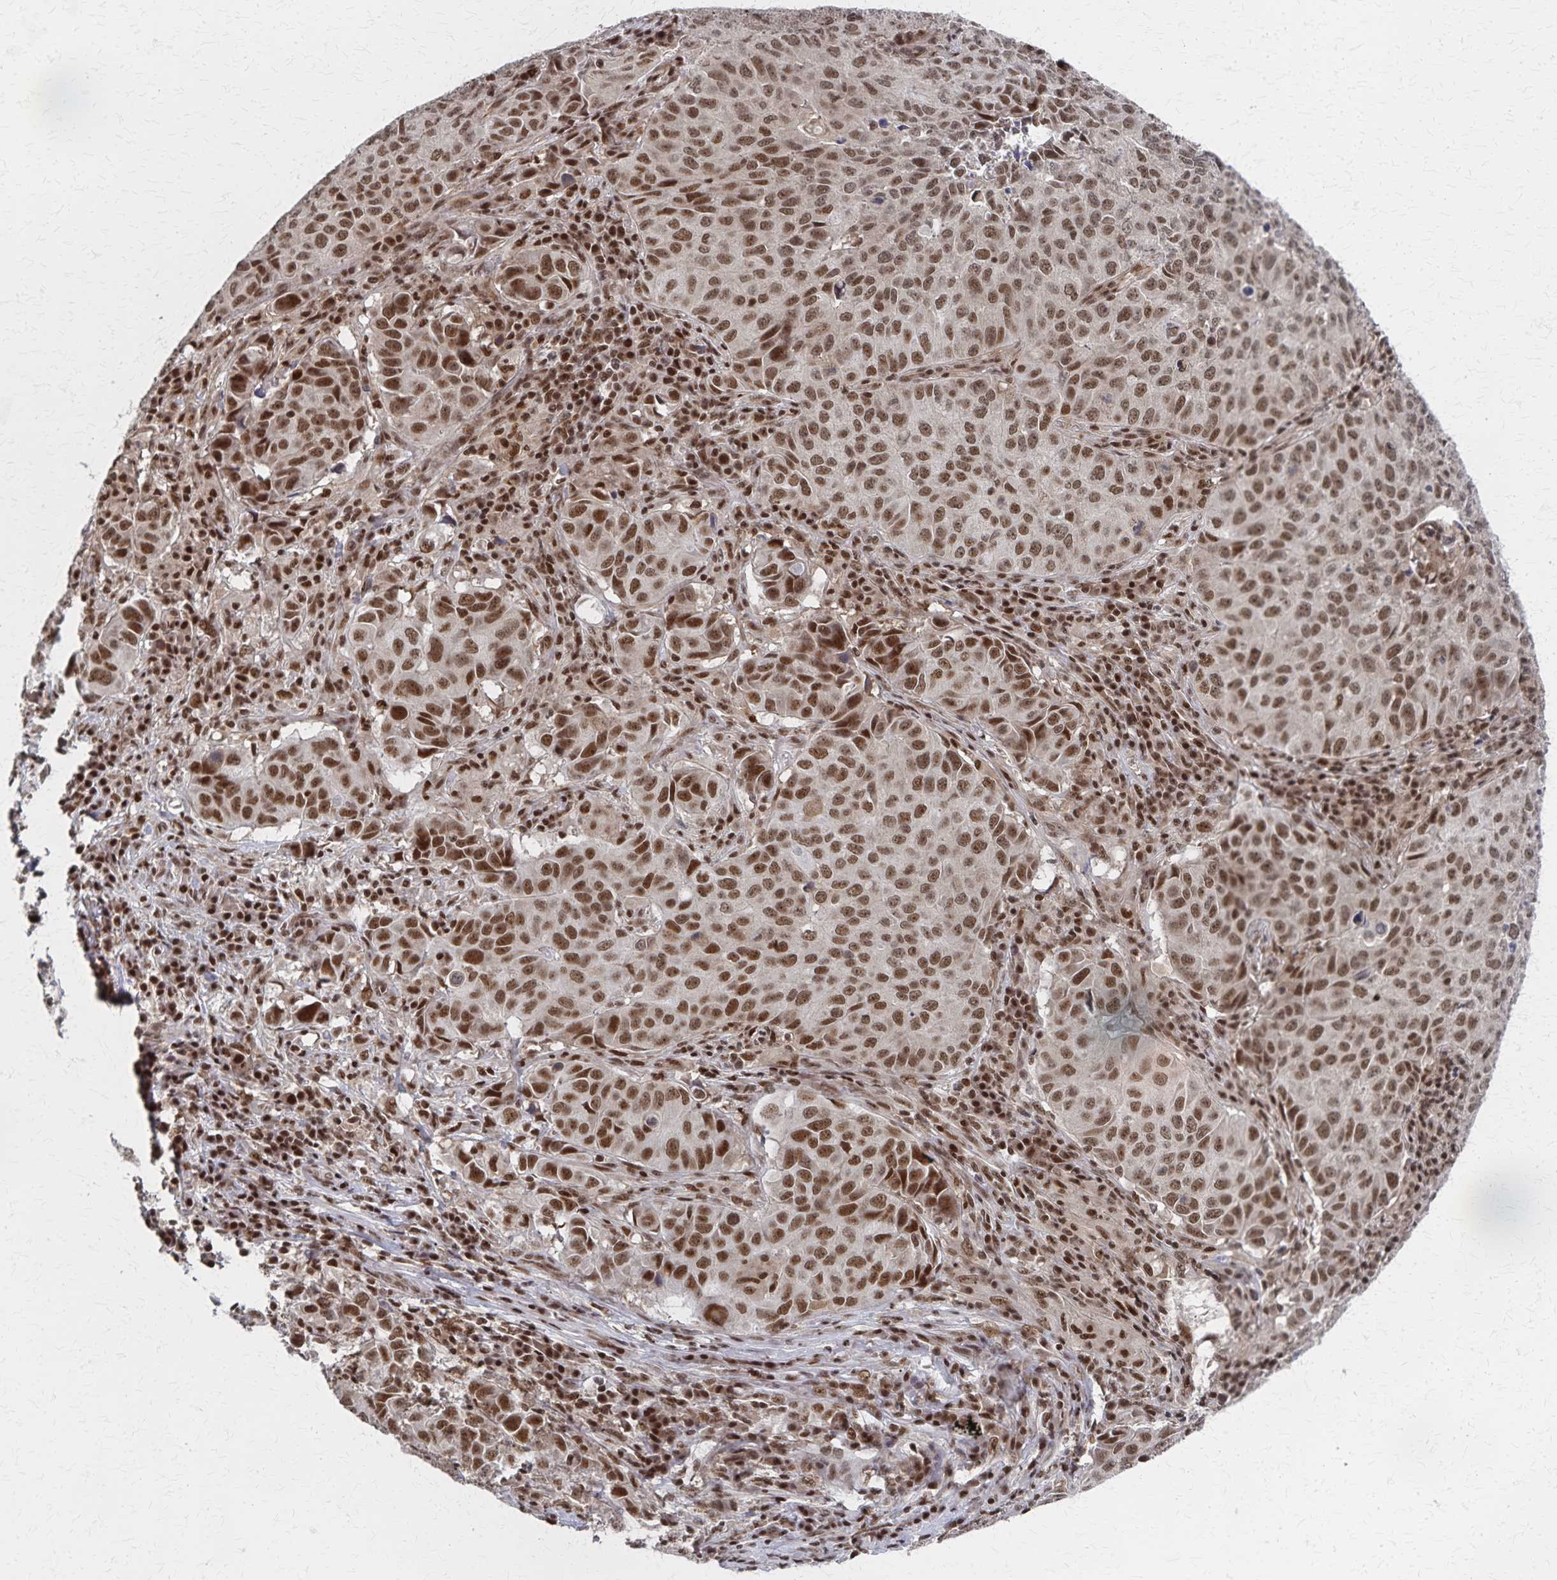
{"staining": {"intensity": "moderate", "quantity": ">75%", "location": "nuclear"}, "tissue": "lung cancer", "cell_type": "Tumor cells", "image_type": "cancer", "snomed": [{"axis": "morphology", "description": "Adenocarcinoma, NOS"}, {"axis": "topography", "description": "Lung"}], "caption": "A histopathology image of human adenocarcinoma (lung) stained for a protein displays moderate nuclear brown staining in tumor cells.", "gene": "GTF2B", "patient": {"sex": "female", "age": 50}}